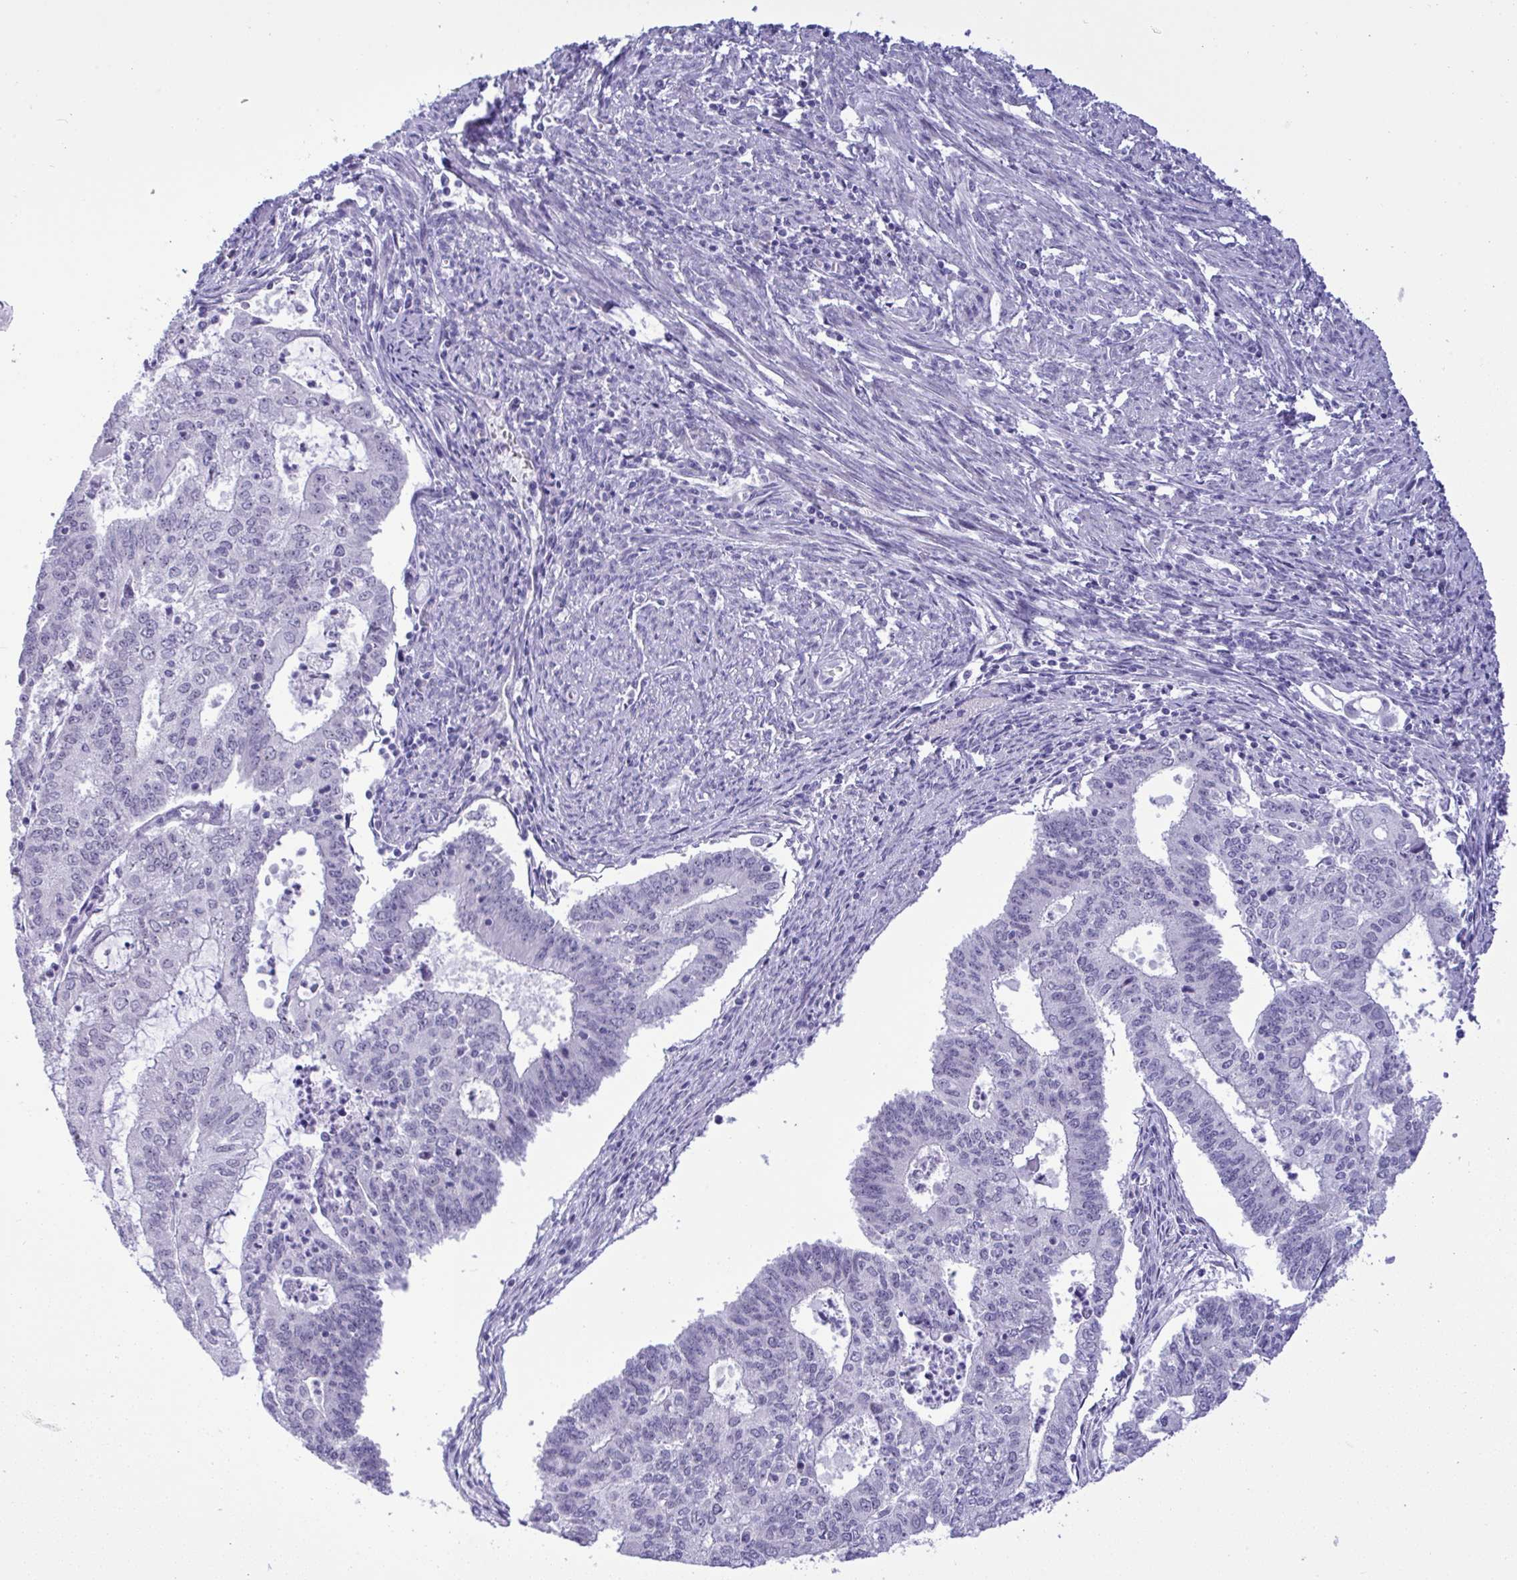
{"staining": {"intensity": "negative", "quantity": "none", "location": "none"}, "tissue": "endometrial cancer", "cell_type": "Tumor cells", "image_type": "cancer", "snomed": [{"axis": "morphology", "description": "Adenocarcinoma, NOS"}, {"axis": "topography", "description": "Endometrium"}], "caption": "Immunohistochemistry micrograph of neoplastic tissue: human adenocarcinoma (endometrial) stained with DAB (3,3'-diaminobenzidine) exhibits no significant protein staining in tumor cells.", "gene": "YBX2", "patient": {"sex": "female", "age": 61}}